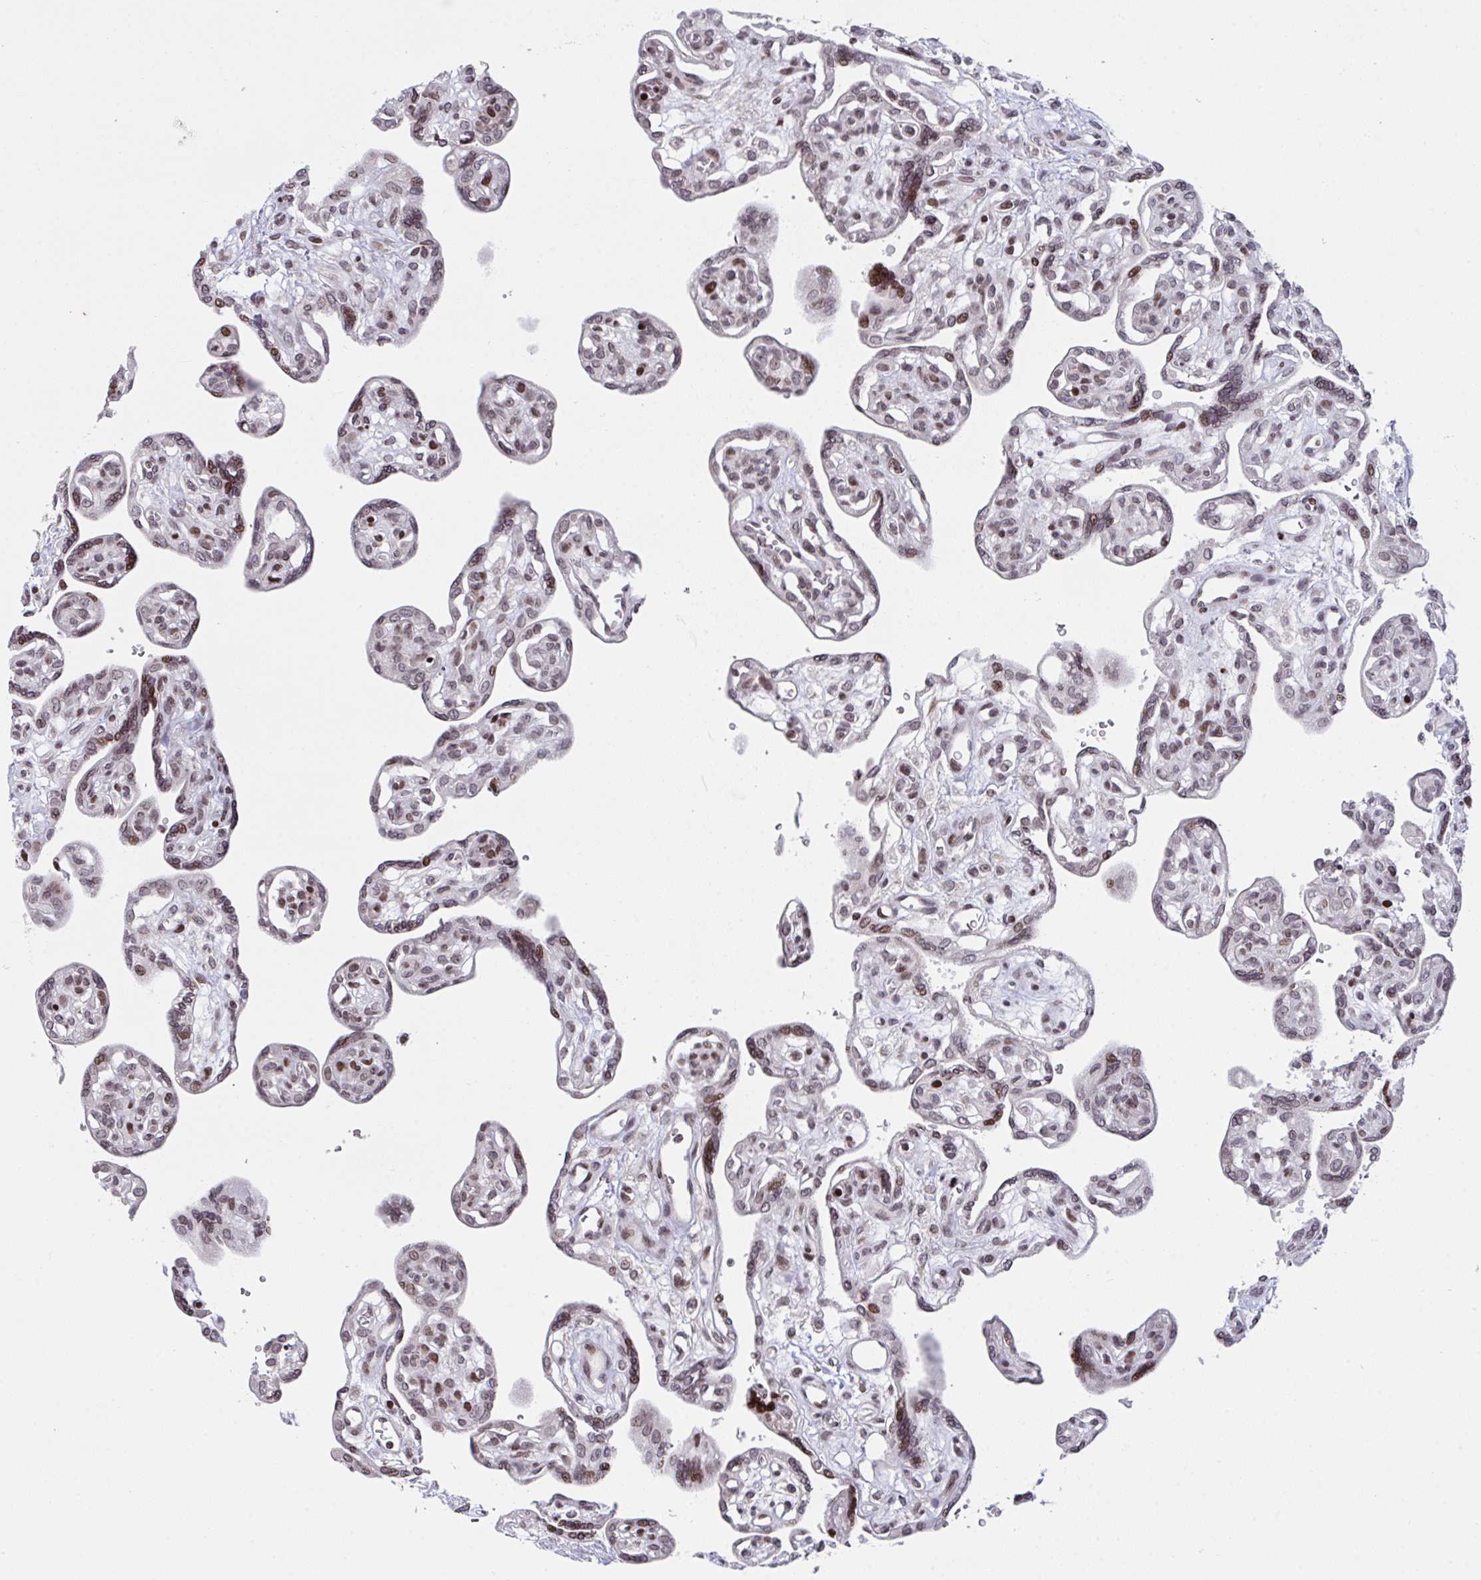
{"staining": {"intensity": "weak", "quantity": ">75%", "location": "nuclear"}, "tissue": "placenta", "cell_type": "Decidual cells", "image_type": "normal", "snomed": [{"axis": "morphology", "description": "Normal tissue, NOS"}, {"axis": "topography", "description": "Placenta"}], "caption": "Placenta stained with immunohistochemistry demonstrates weak nuclear staining in about >75% of decidual cells.", "gene": "PCDHB8", "patient": {"sex": "female", "age": 39}}